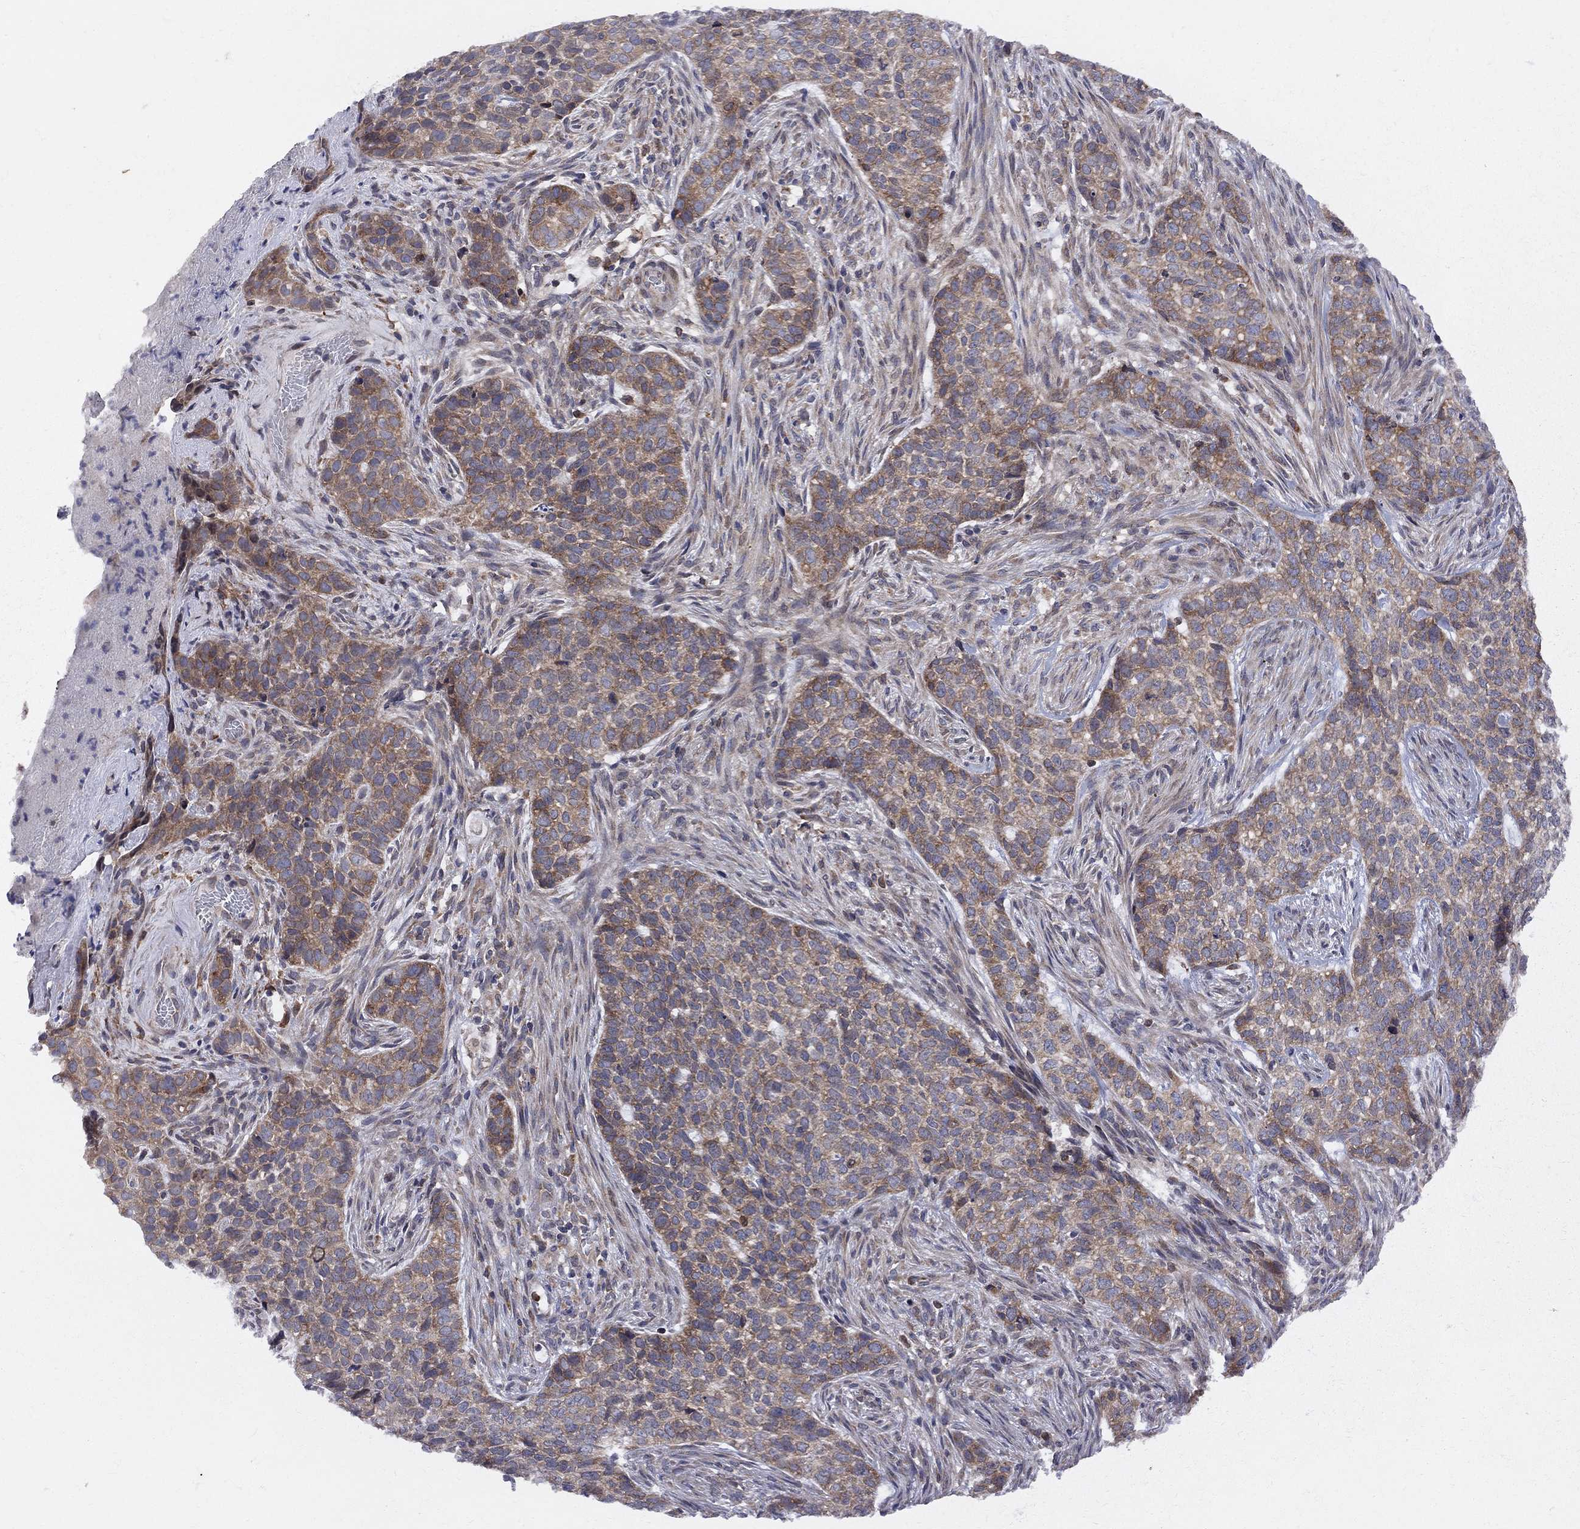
{"staining": {"intensity": "moderate", "quantity": ">75%", "location": "cytoplasmic/membranous"}, "tissue": "skin cancer", "cell_type": "Tumor cells", "image_type": "cancer", "snomed": [{"axis": "morphology", "description": "Basal cell carcinoma"}, {"axis": "topography", "description": "Skin"}], "caption": "Immunohistochemical staining of skin basal cell carcinoma exhibits medium levels of moderate cytoplasmic/membranous protein staining in about >75% of tumor cells. The staining is performed using DAB (3,3'-diaminobenzidine) brown chromogen to label protein expression. The nuclei are counter-stained blue using hematoxylin.", "gene": "CNOT11", "patient": {"sex": "female", "age": 69}}